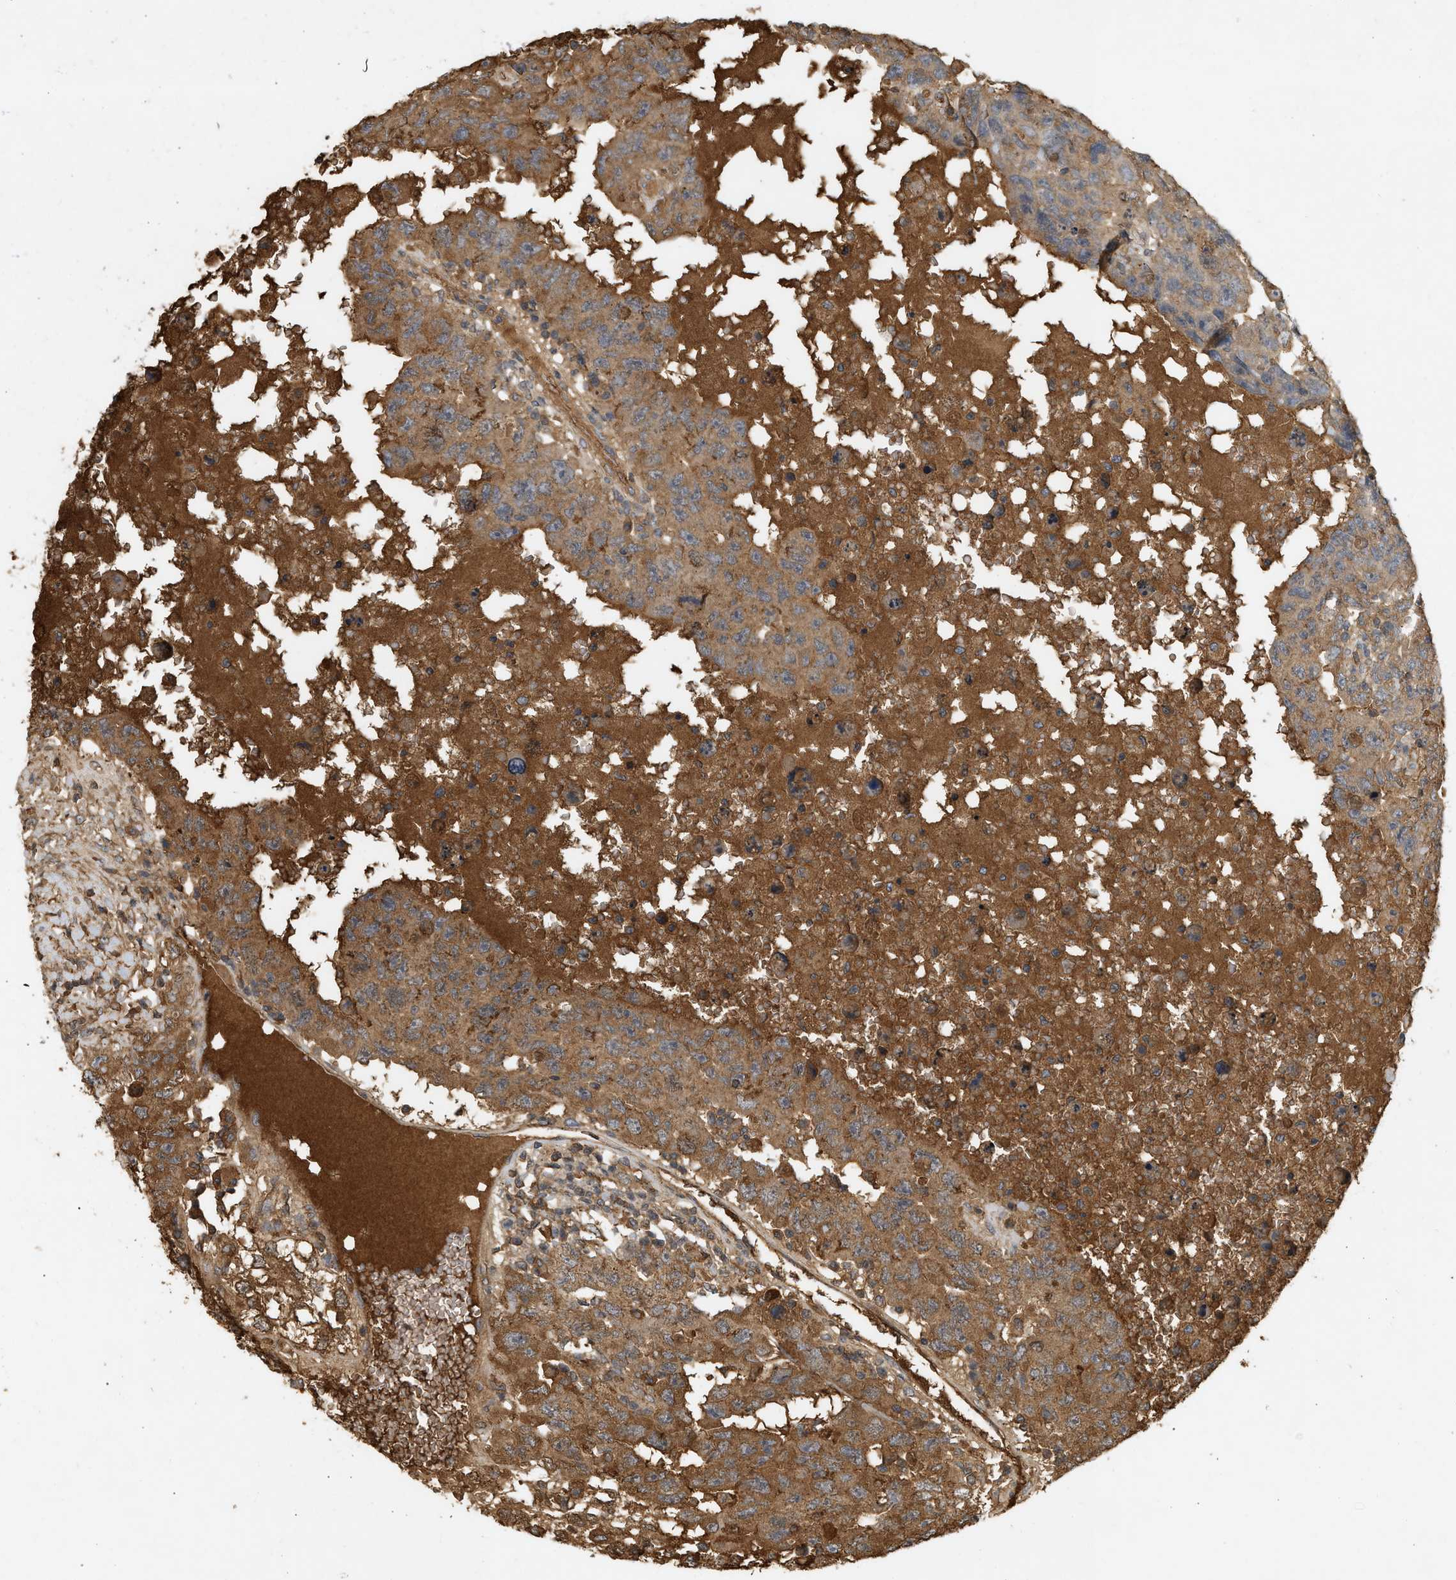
{"staining": {"intensity": "strong", "quantity": ">75%", "location": "cytoplasmic/membranous"}, "tissue": "testis cancer", "cell_type": "Tumor cells", "image_type": "cancer", "snomed": [{"axis": "morphology", "description": "Carcinoma, Embryonal, NOS"}, {"axis": "topography", "description": "Testis"}], "caption": "This image exhibits IHC staining of embryonal carcinoma (testis), with high strong cytoplasmic/membranous staining in about >75% of tumor cells.", "gene": "F8", "patient": {"sex": "male", "age": 26}}